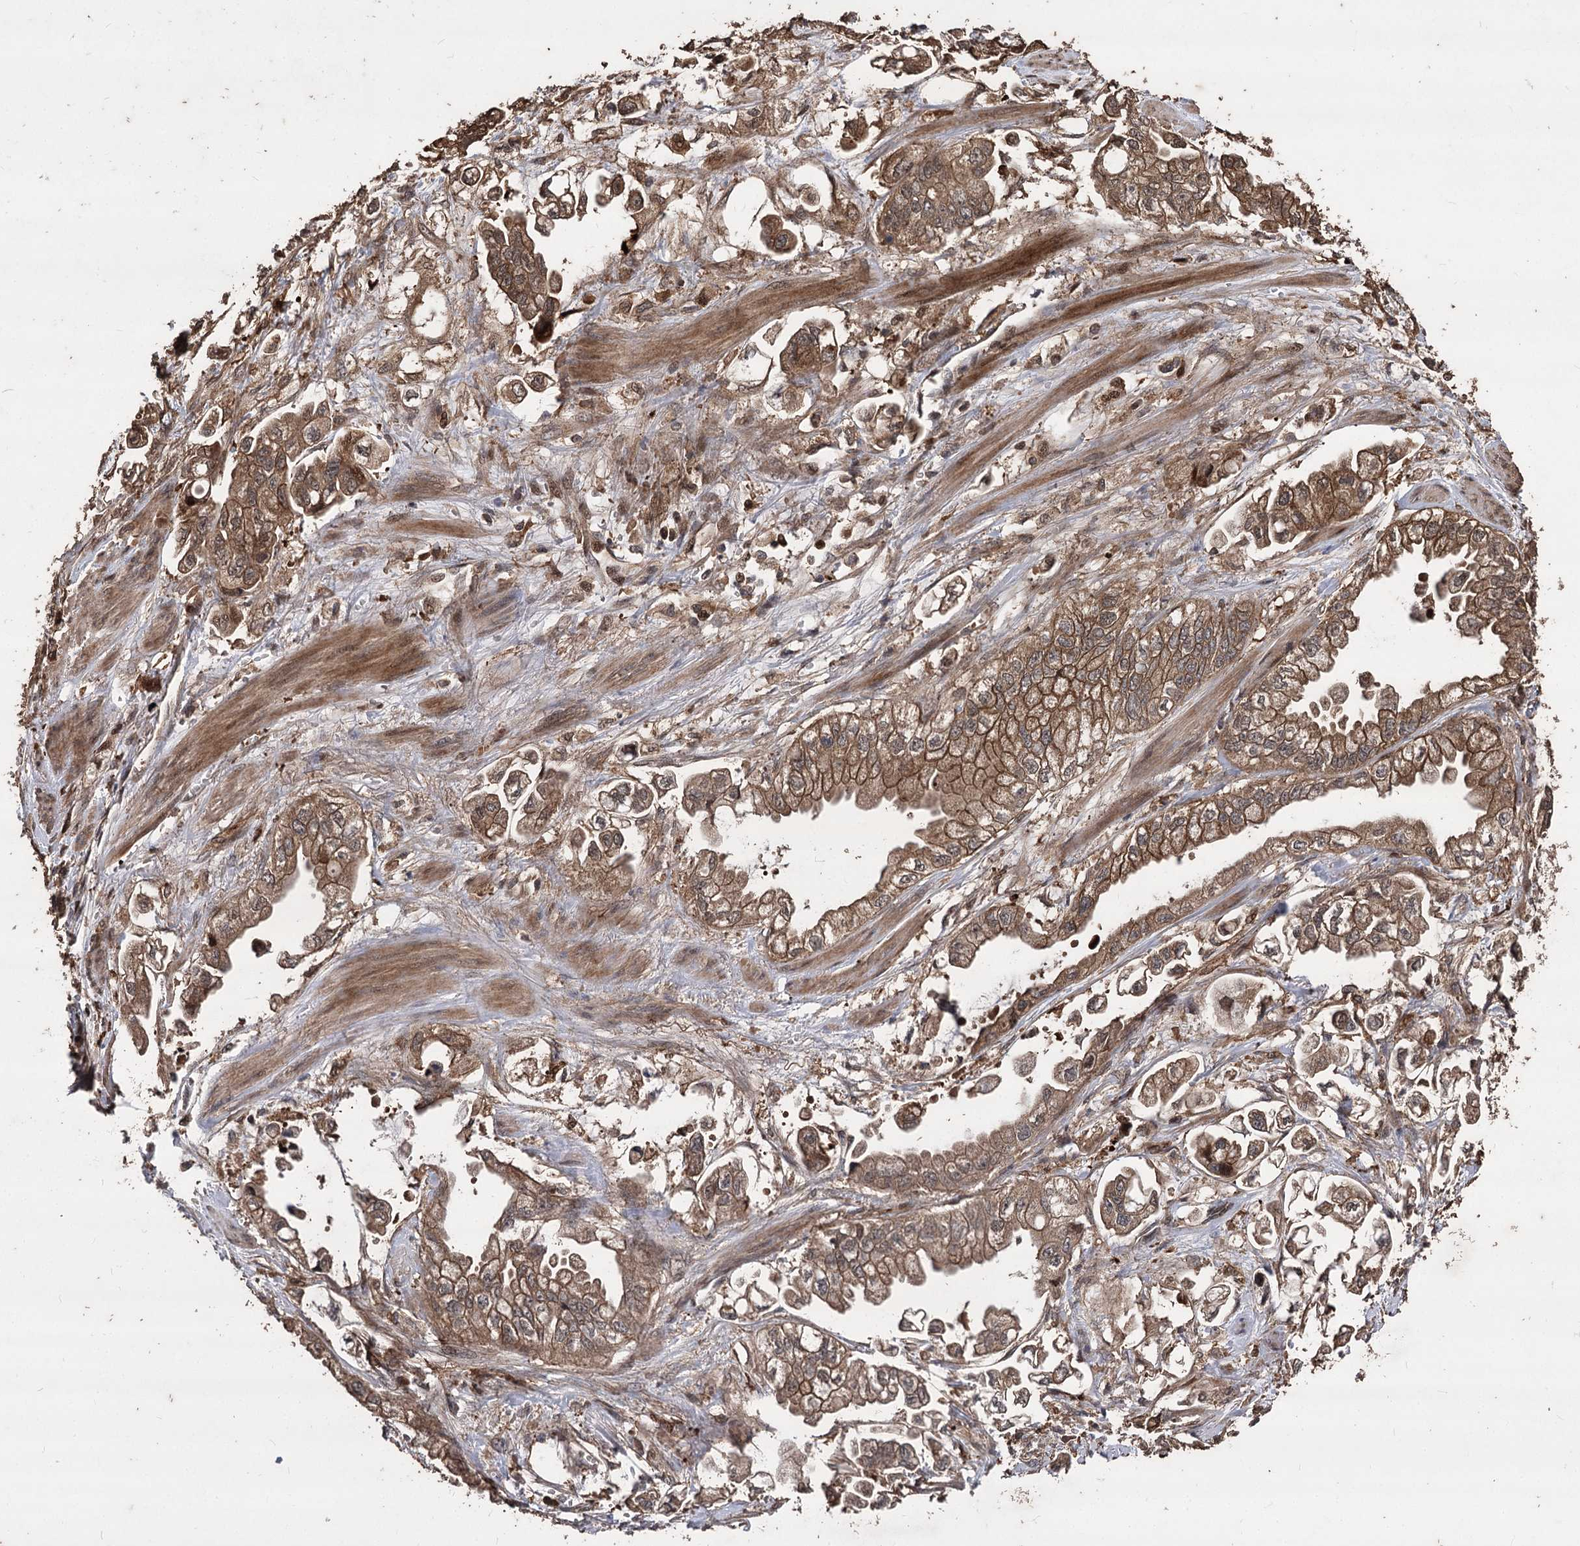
{"staining": {"intensity": "moderate", "quantity": ">75%", "location": "cytoplasmic/membranous"}, "tissue": "stomach cancer", "cell_type": "Tumor cells", "image_type": "cancer", "snomed": [{"axis": "morphology", "description": "Adenocarcinoma, NOS"}, {"axis": "topography", "description": "Stomach"}], "caption": "Immunohistochemical staining of human stomach adenocarcinoma shows moderate cytoplasmic/membranous protein positivity in about >75% of tumor cells.", "gene": "RASSF3", "patient": {"sex": "male", "age": 62}}